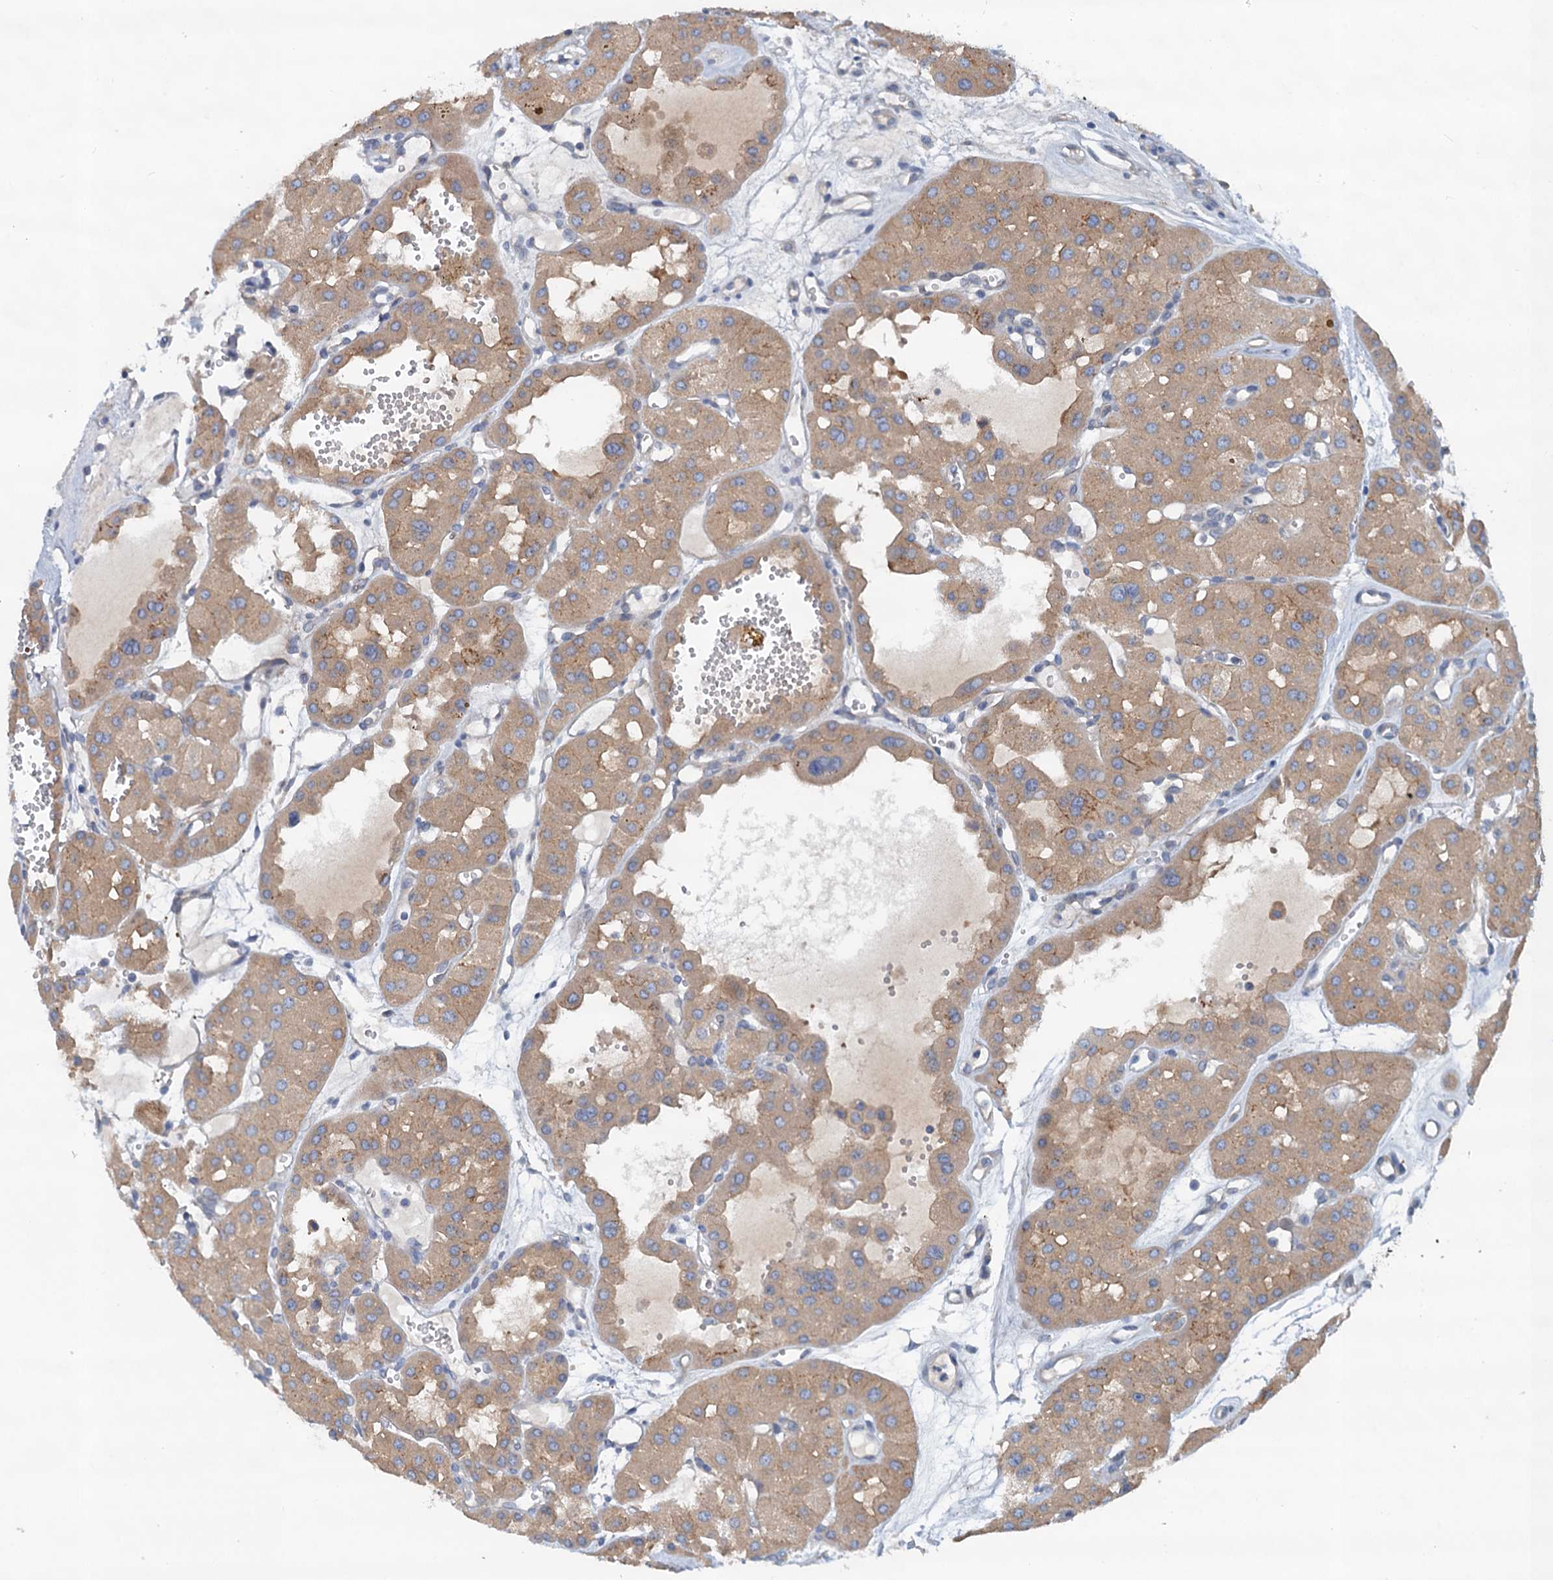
{"staining": {"intensity": "weak", "quantity": ">75%", "location": "cytoplasmic/membranous"}, "tissue": "renal cancer", "cell_type": "Tumor cells", "image_type": "cancer", "snomed": [{"axis": "morphology", "description": "Carcinoma, NOS"}, {"axis": "topography", "description": "Kidney"}], "caption": "Tumor cells exhibit weak cytoplasmic/membranous expression in about >75% of cells in carcinoma (renal).", "gene": "NBEA", "patient": {"sex": "female", "age": 75}}